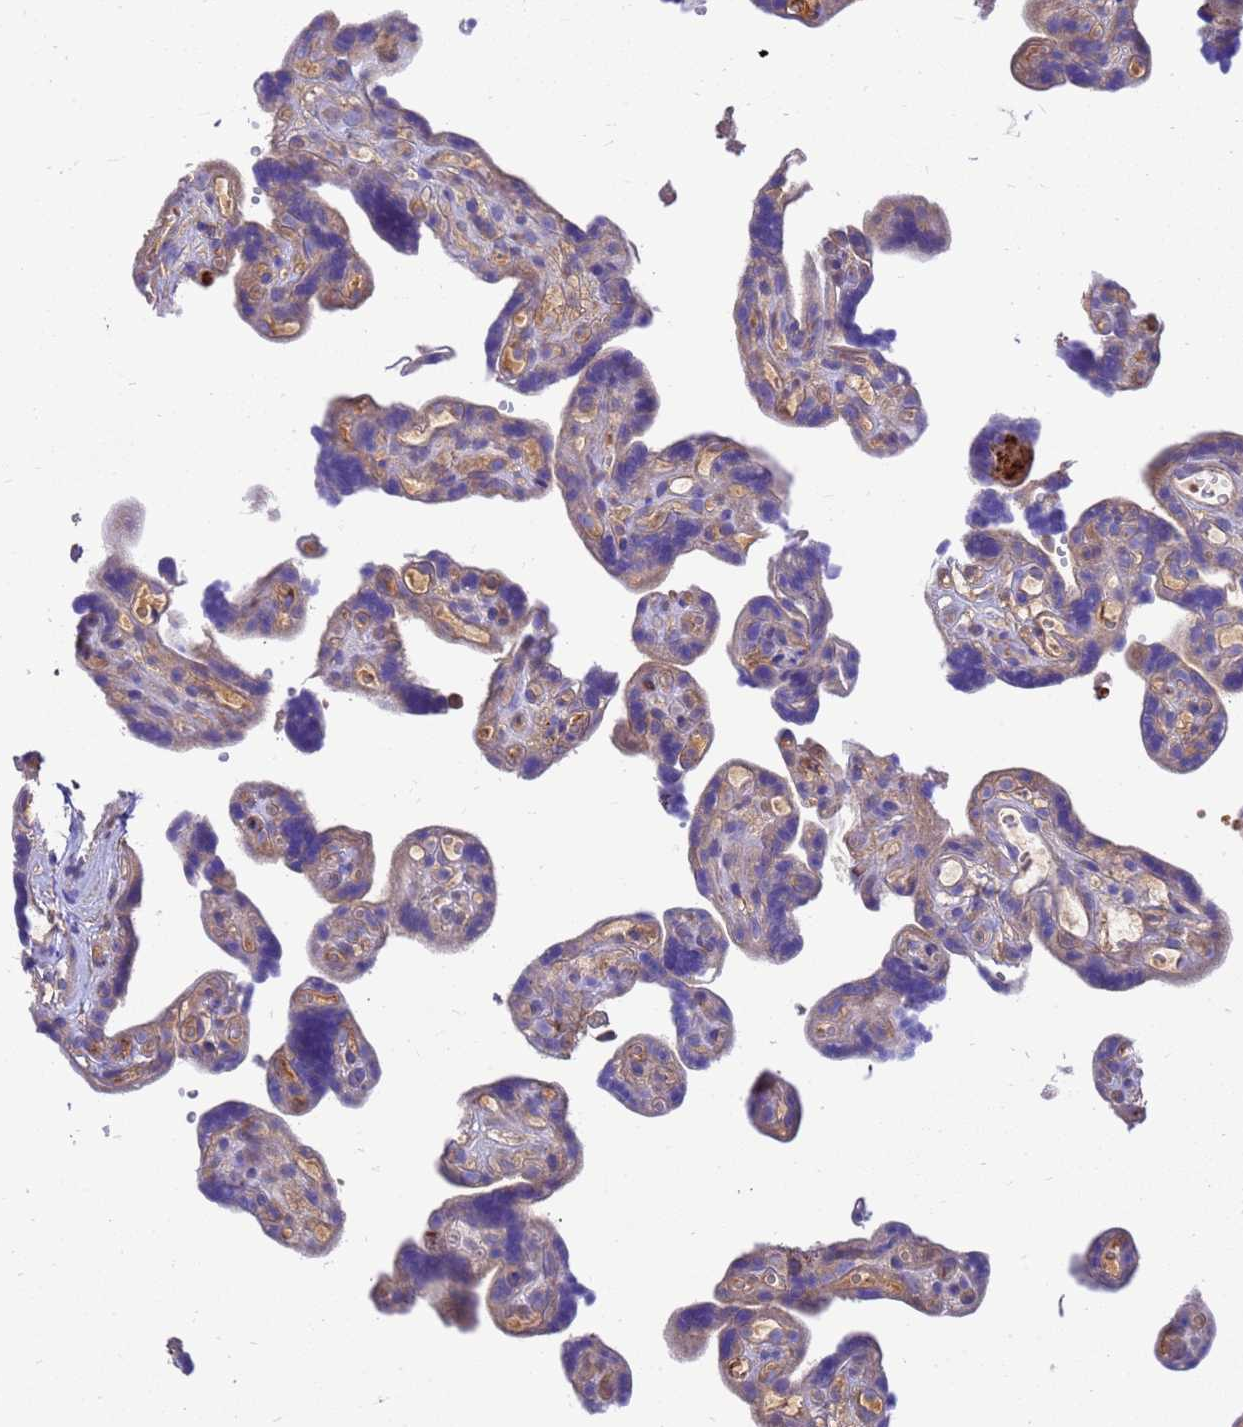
{"staining": {"intensity": "moderate", "quantity": ">75%", "location": "cytoplasmic/membranous"}, "tissue": "placenta", "cell_type": "Decidual cells", "image_type": "normal", "snomed": [{"axis": "morphology", "description": "Normal tissue, NOS"}, {"axis": "topography", "description": "Placenta"}], "caption": "IHC photomicrograph of benign placenta: human placenta stained using immunohistochemistry (IHC) exhibits medium levels of moderate protein expression localized specifically in the cytoplasmic/membranous of decidual cells, appearing as a cytoplasmic/membranous brown color.", "gene": "ZNF235", "patient": {"sex": "female", "age": 30}}